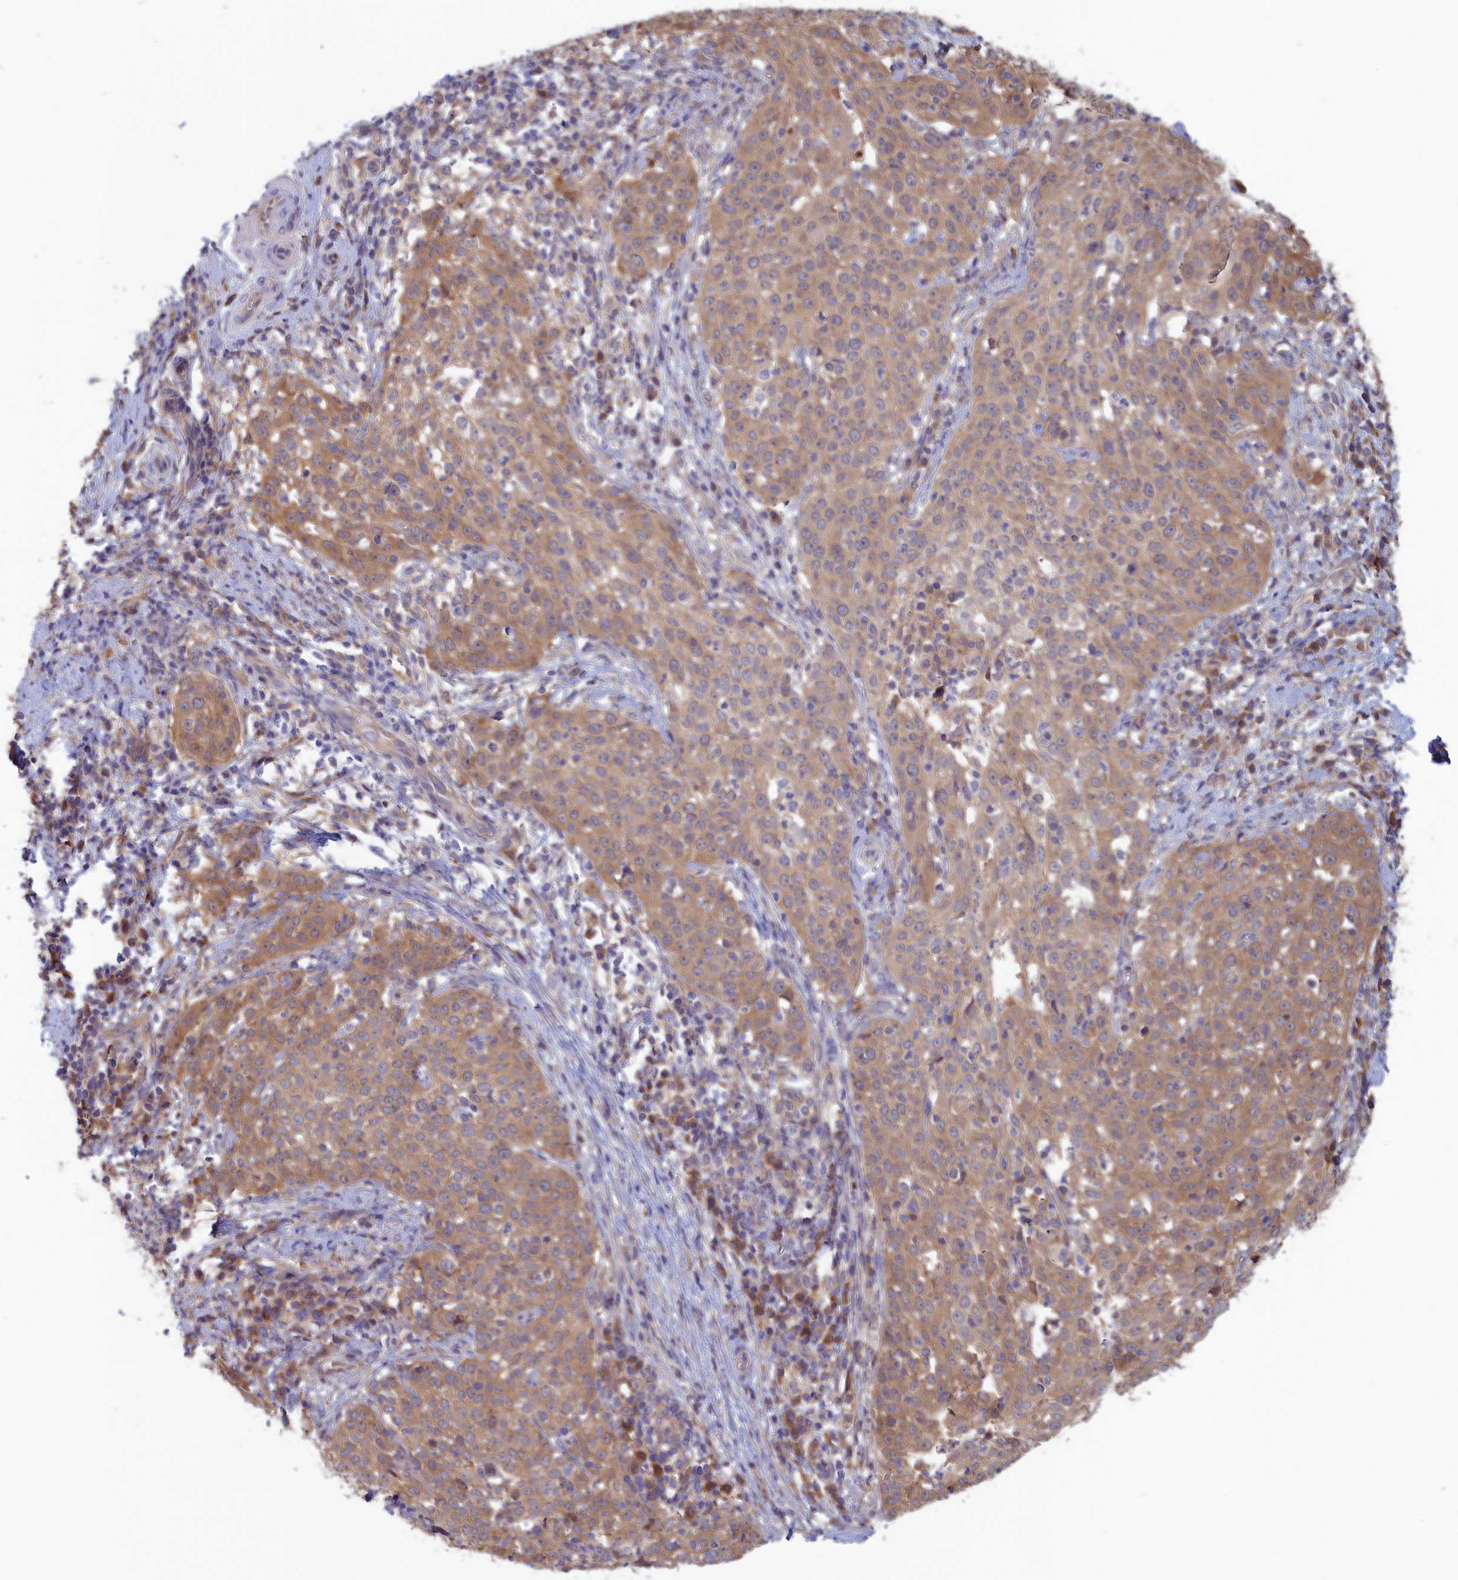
{"staining": {"intensity": "moderate", "quantity": ">75%", "location": "cytoplasmic/membranous"}, "tissue": "cervical cancer", "cell_type": "Tumor cells", "image_type": "cancer", "snomed": [{"axis": "morphology", "description": "Squamous cell carcinoma, NOS"}, {"axis": "topography", "description": "Cervix"}], "caption": "Squamous cell carcinoma (cervical) stained with a brown dye shows moderate cytoplasmic/membranous positive positivity in about >75% of tumor cells.", "gene": "SYNDIG1L", "patient": {"sex": "female", "age": 57}}